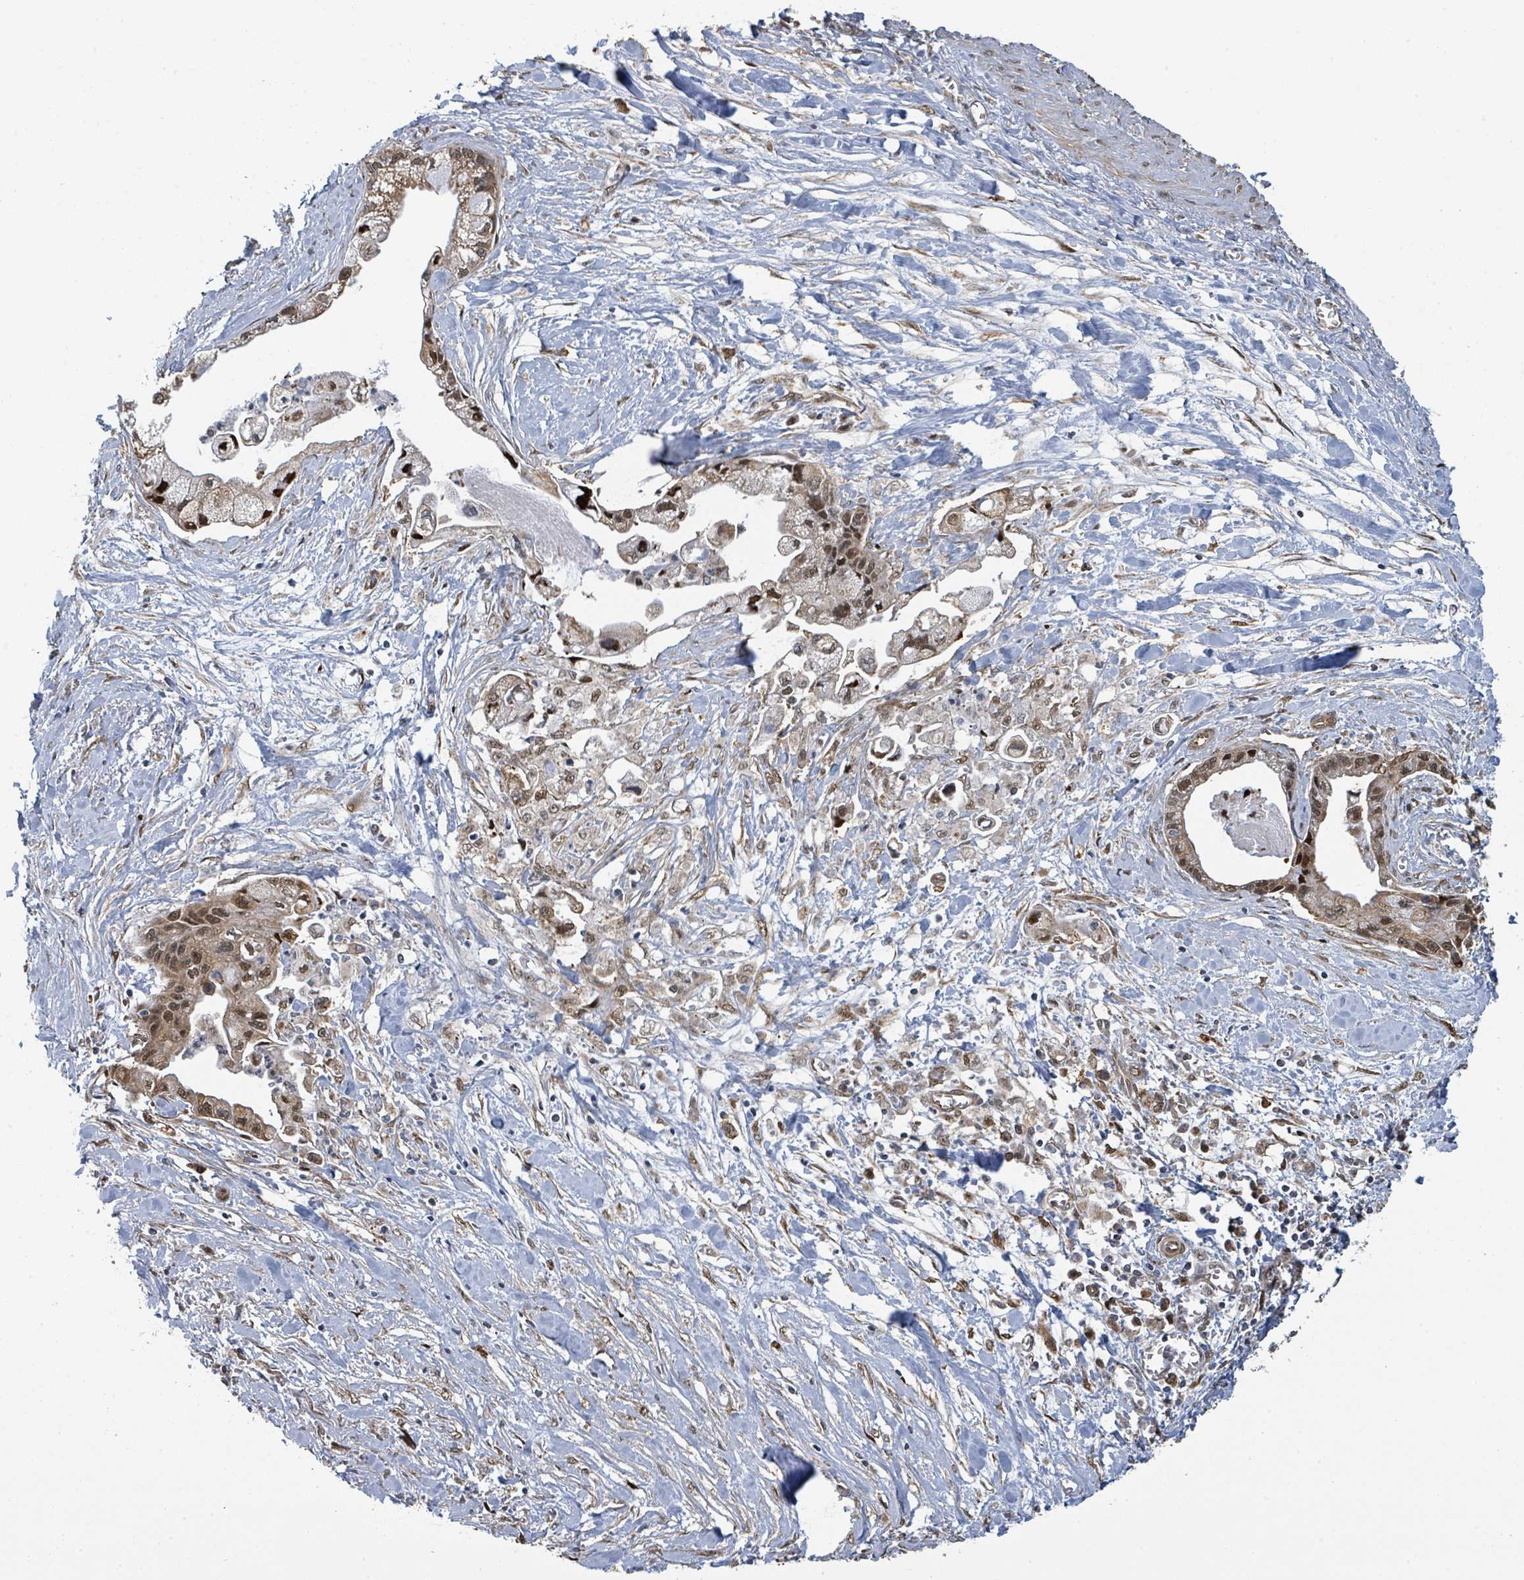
{"staining": {"intensity": "moderate", "quantity": ">75%", "location": "cytoplasmic/membranous,nuclear"}, "tissue": "pancreatic cancer", "cell_type": "Tumor cells", "image_type": "cancer", "snomed": [{"axis": "morphology", "description": "Adenocarcinoma, NOS"}, {"axis": "topography", "description": "Pancreas"}], "caption": "Immunohistochemistry of adenocarcinoma (pancreatic) reveals medium levels of moderate cytoplasmic/membranous and nuclear expression in about >75% of tumor cells. (DAB = brown stain, brightfield microscopy at high magnification).", "gene": "PSMB7", "patient": {"sex": "male", "age": 61}}